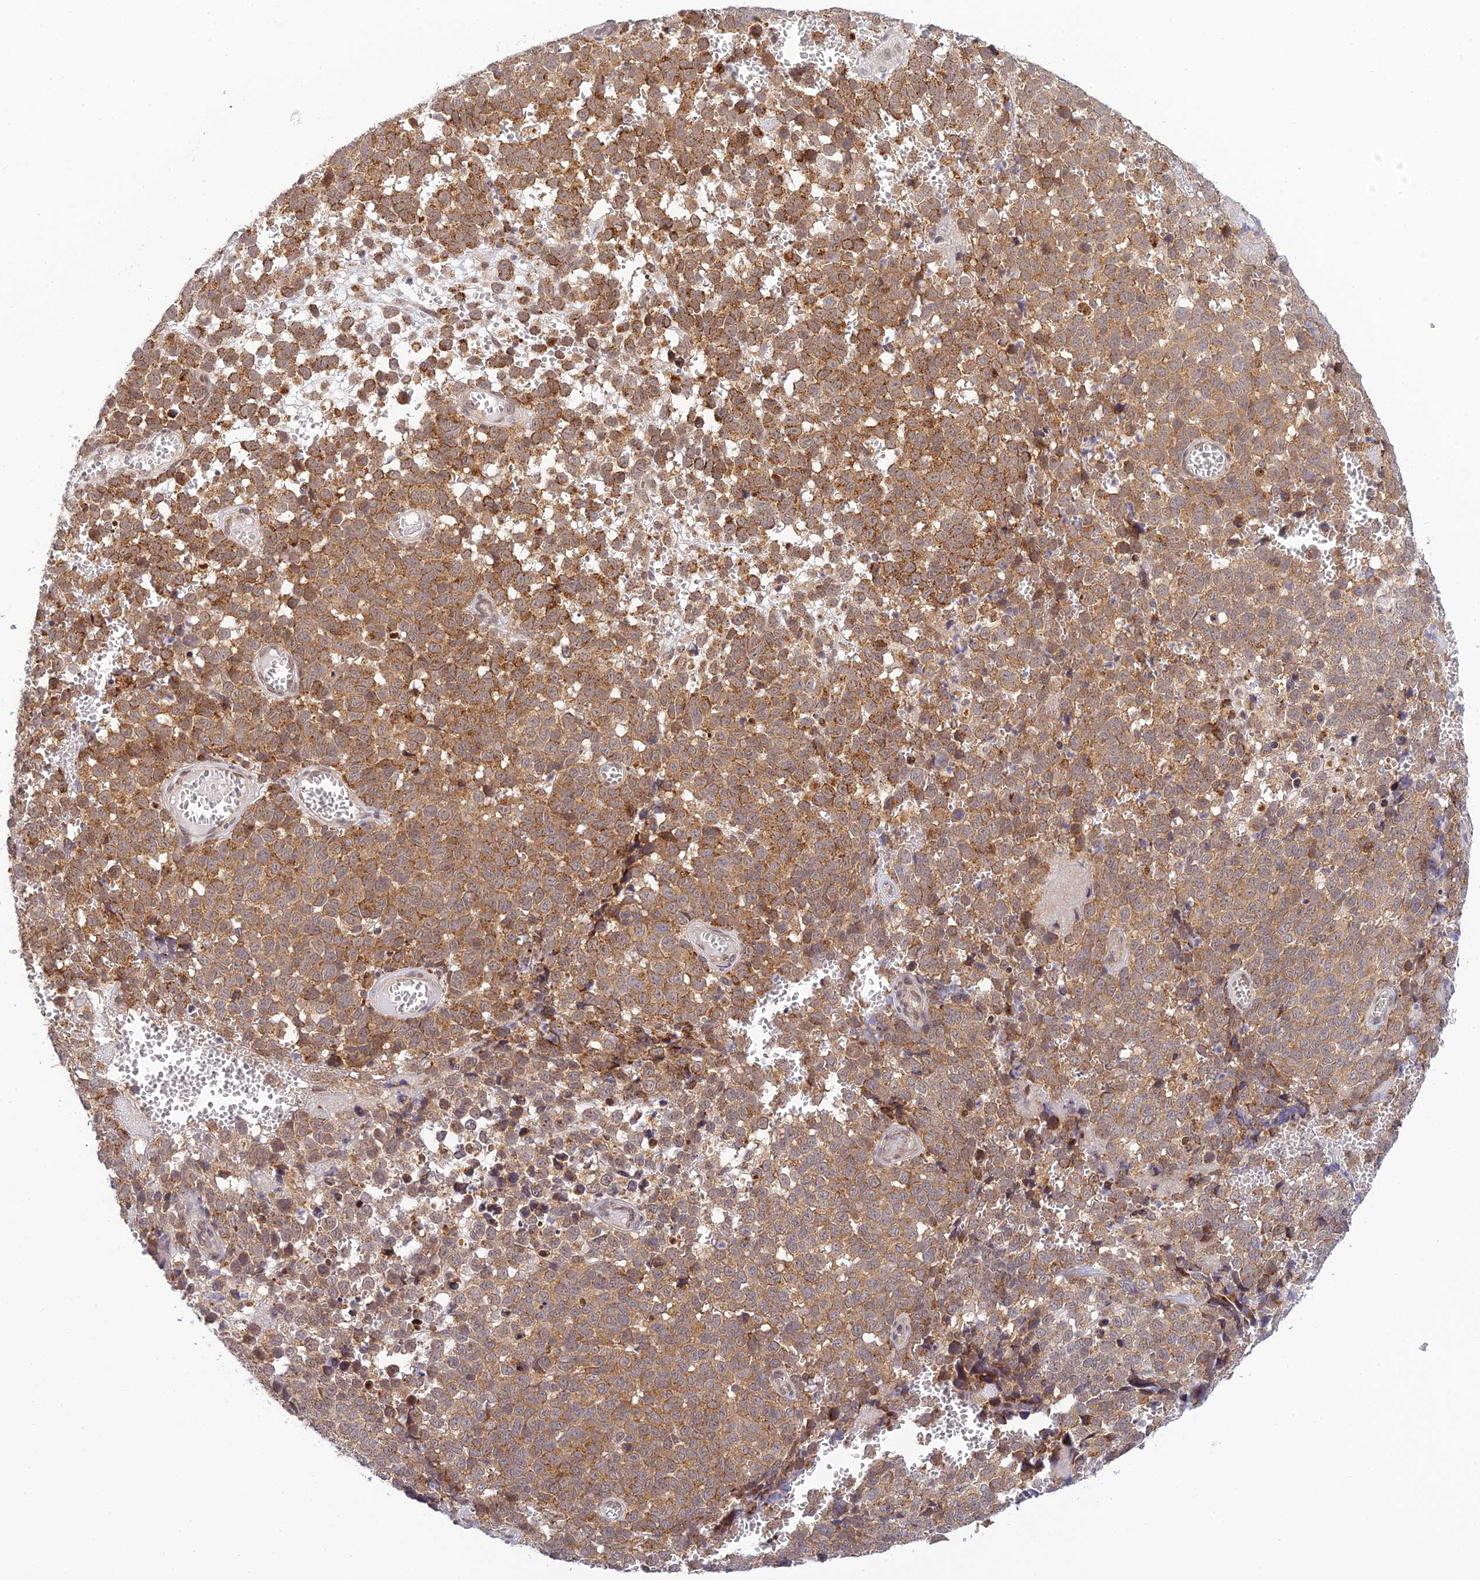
{"staining": {"intensity": "moderate", "quantity": ">75%", "location": "cytoplasmic/membranous"}, "tissue": "melanoma", "cell_type": "Tumor cells", "image_type": "cancer", "snomed": [{"axis": "morphology", "description": "Malignant melanoma, NOS"}, {"axis": "topography", "description": "Nose, NOS"}], "caption": "Melanoma stained with a brown dye reveals moderate cytoplasmic/membranous positive positivity in approximately >75% of tumor cells.", "gene": "SKIC8", "patient": {"sex": "female", "age": 48}}